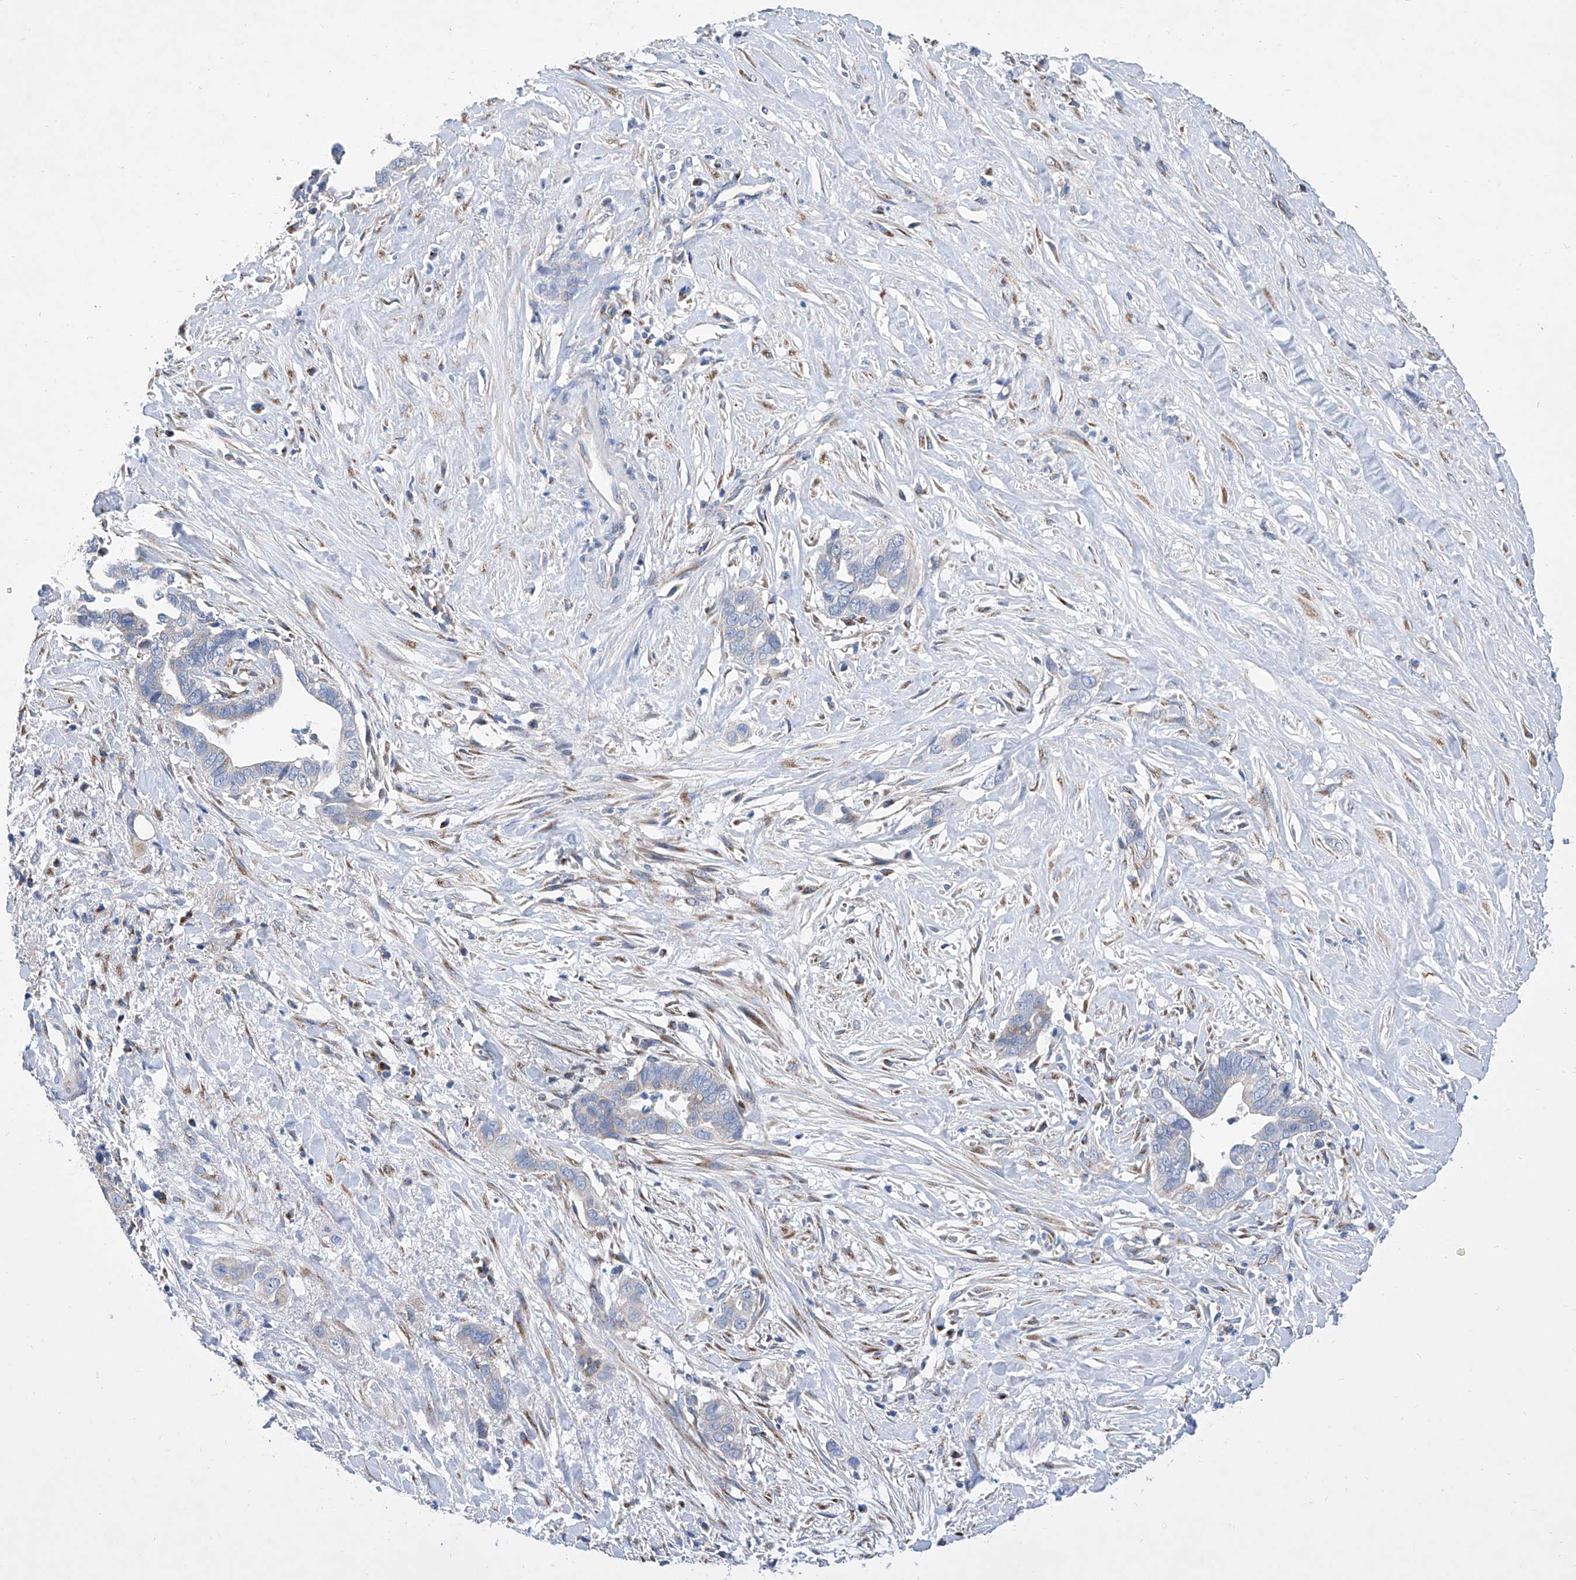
{"staining": {"intensity": "negative", "quantity": "none", "location": "none"}, "tissue": "liver cancer", "cell_type": "Tumor cells", "image_type": "cancer", "snomed": [{"axis": "morphology", "description": "Cholangiocarcinoma"}, {"axis": "topography", "description": "Liver"}], "caption": "Liver cancer was stained to show a protein in brown. There is no significant positivity in tumor cells.", "gene": "TJAP1", "patient": {"sex": "female", "age": 79}}